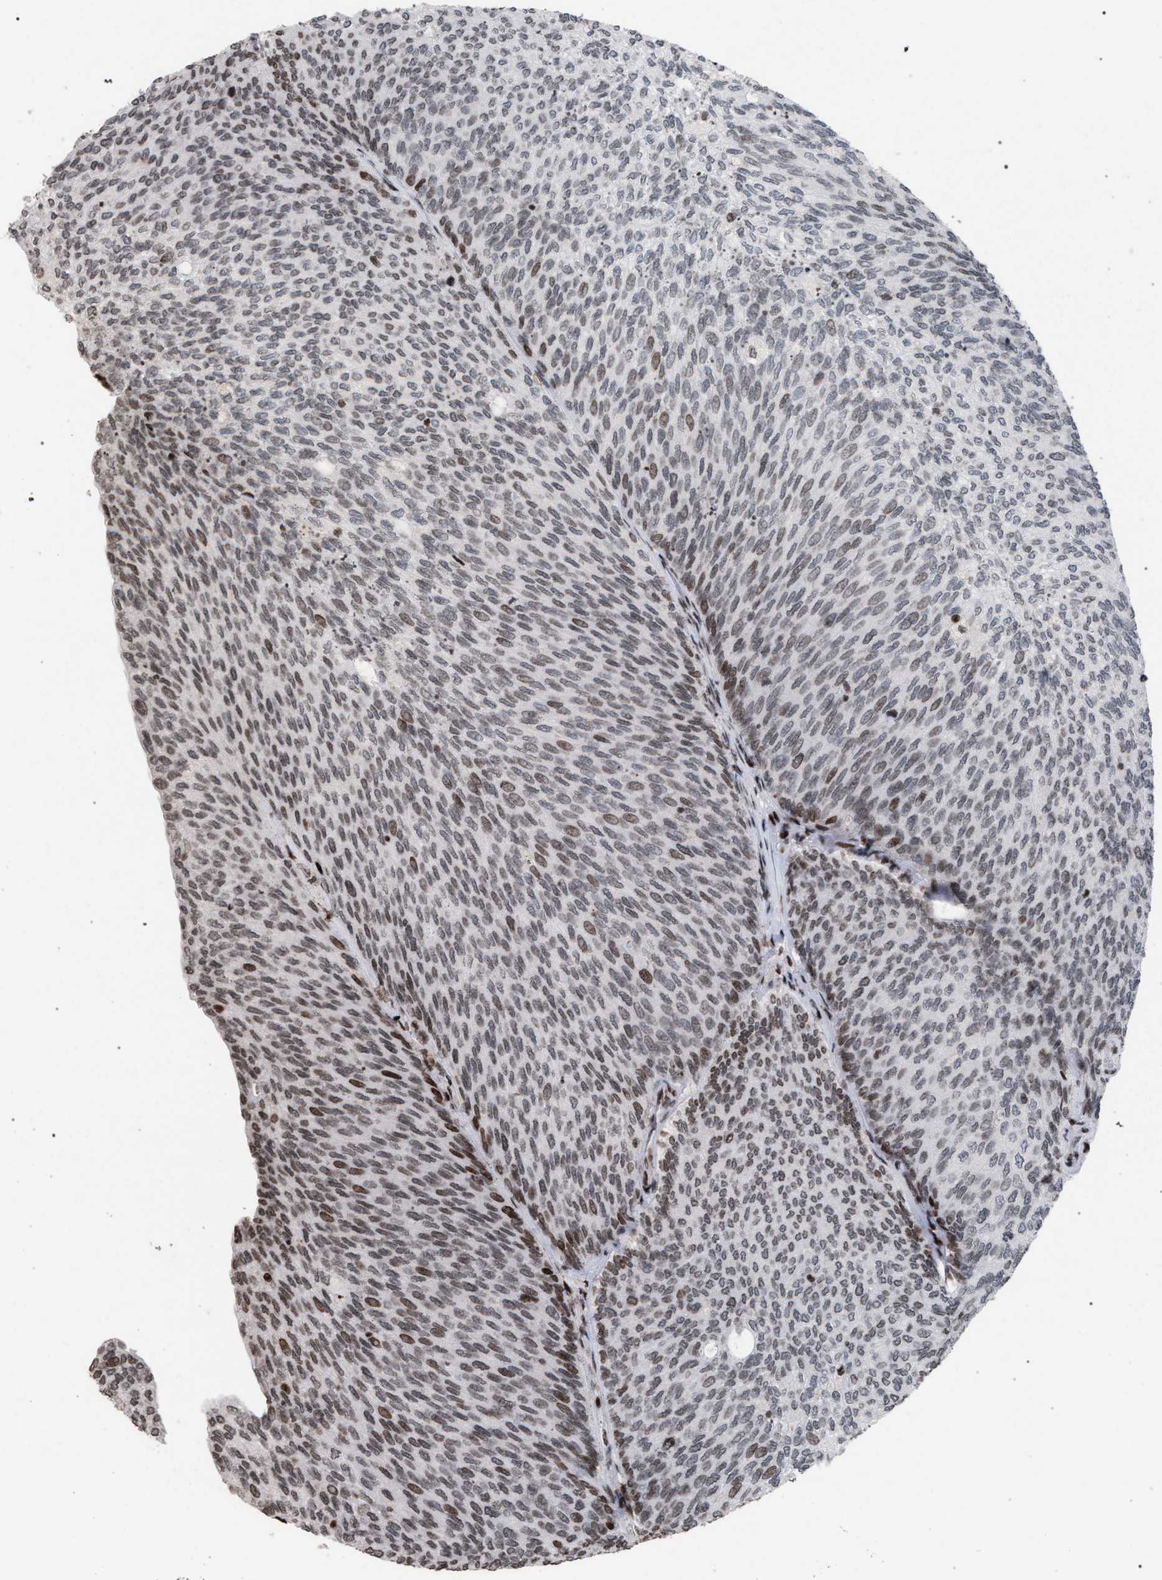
{"staining": {"intensity": "weak", "quantity": ">75%", "location": "nuclear"}, "tissue": "urothelial cancer", "cell_type": "Tumor cells", "image_type": "cancer", "snomed": [{"axis": "morphology", "description": "Urothelial carcinoma, Low grade"}, {"axis": "topography", "description": "Urinary bladder"}], "caption": "Approximately >75% of tumor cells in low-grade urothelial carcinoma exhibit weak nuclear protein staining as visualized by brown immunohistochemical staining.", "gene": "FOXD3", "patient": {"sex": "female", "age": 79}}